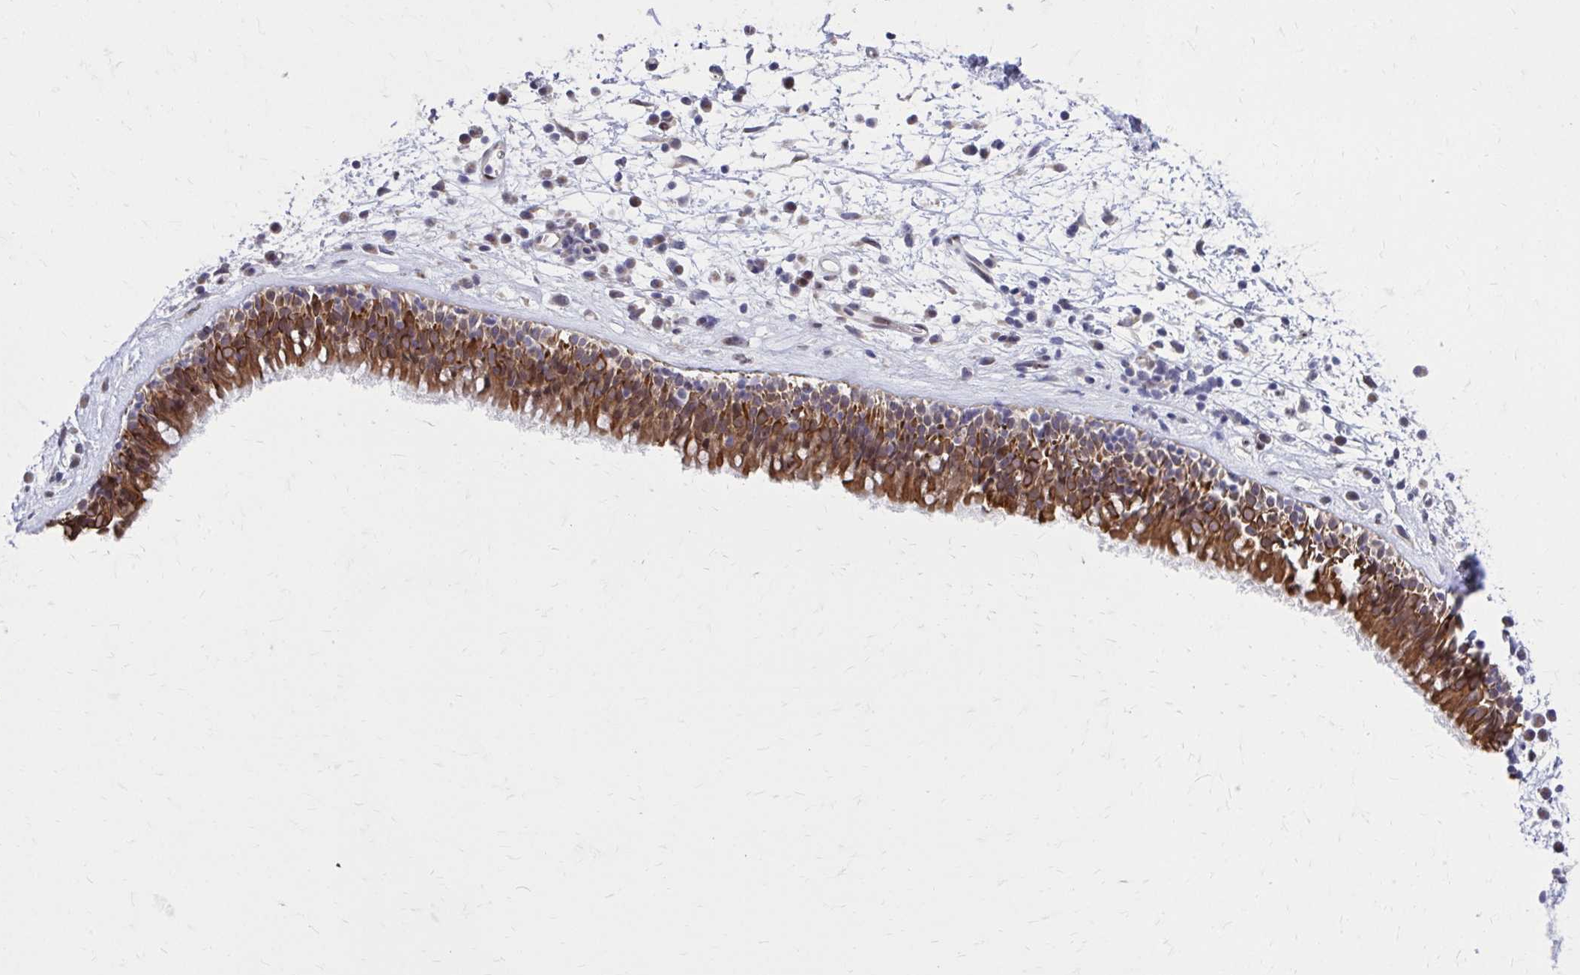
{"staining": {"intensity": "strong", "quantity": ">75%", "location": "cytoplasmic/membranous"}, "tissue": "nasopharynx", "cell_type": "Respiratory epithelial cells", "image_type": "normal", "snomed": [{"axis": "morphology", "description": "Normal tissue, NOS"}, {"axis": "topography", "description": "Nasopharynx"}], "caption": "The immunohistochemical stain labels strong cytoplasmic/membranous positivity in respiratory epithelial cells of normal nasopharynx.", "gene": "ANKRD30B", "patient": {"sex": "male", "age": 24}}